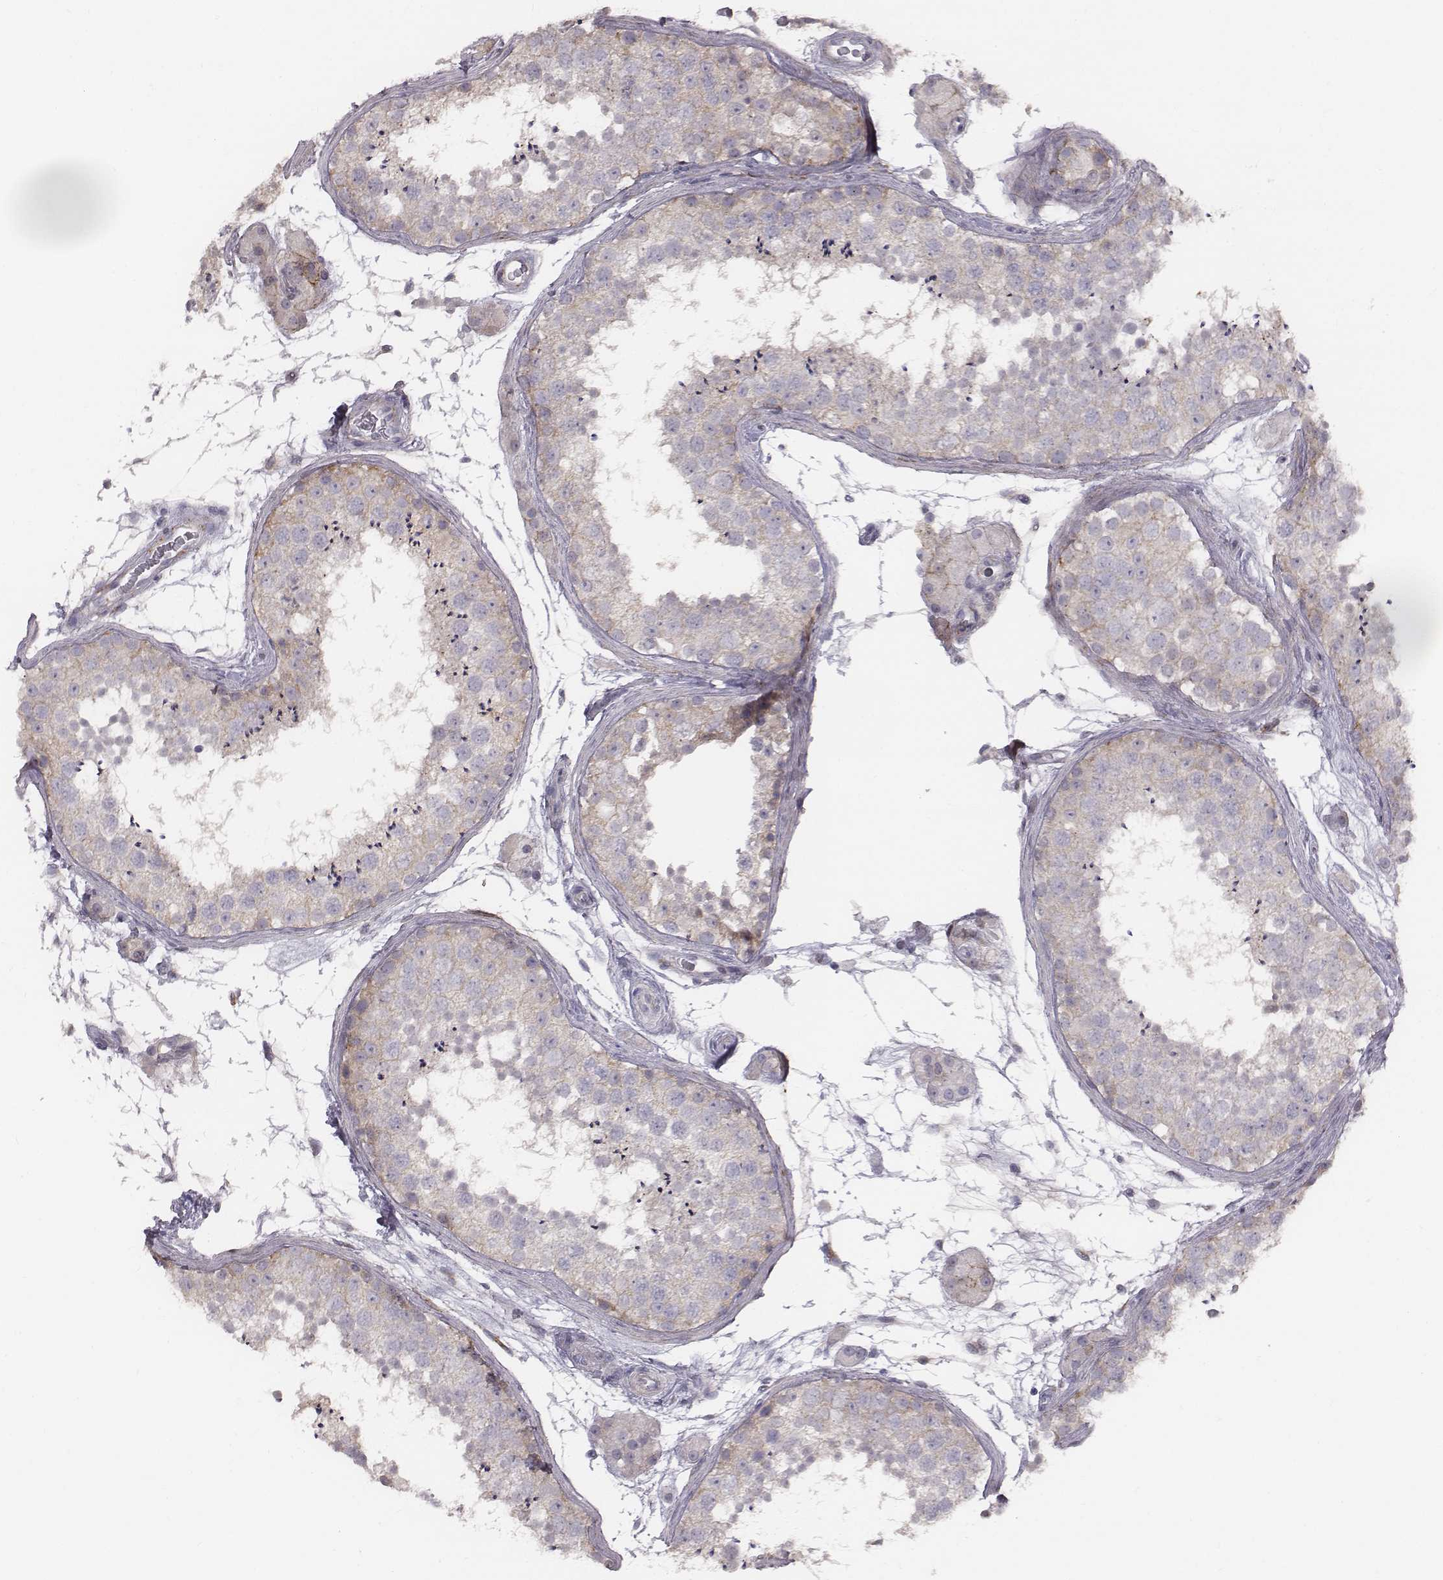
{"staining": {"intensity": "weak", "quantity": "25%-75%", "location": "cytoplasmic/membranous"}, "tissue": "testis", "cell_type": "Cells in seminiferous ducts", "image_type": "normal", "snomed": [{"axis": "morphology", "description": "Normal tissue, NOS"}, {"axis": "topography", "description": "Testis"}], "caption": "IHC staining of benign testis, which demonstrates low levels of weak cytoplasmic/membranous staining in about 25%-75% of cells in seminiferous ducts indicating weak cytoplasmic/membranous protein positivity. The staining was performed using DAB (3,3'-diaminobenzidine) (brown) for protein detection and nuclei were counterstained in hematoxylin (blue).", "gene": "PRKCZ", "patient": {"sex": "male", "age": 41}}